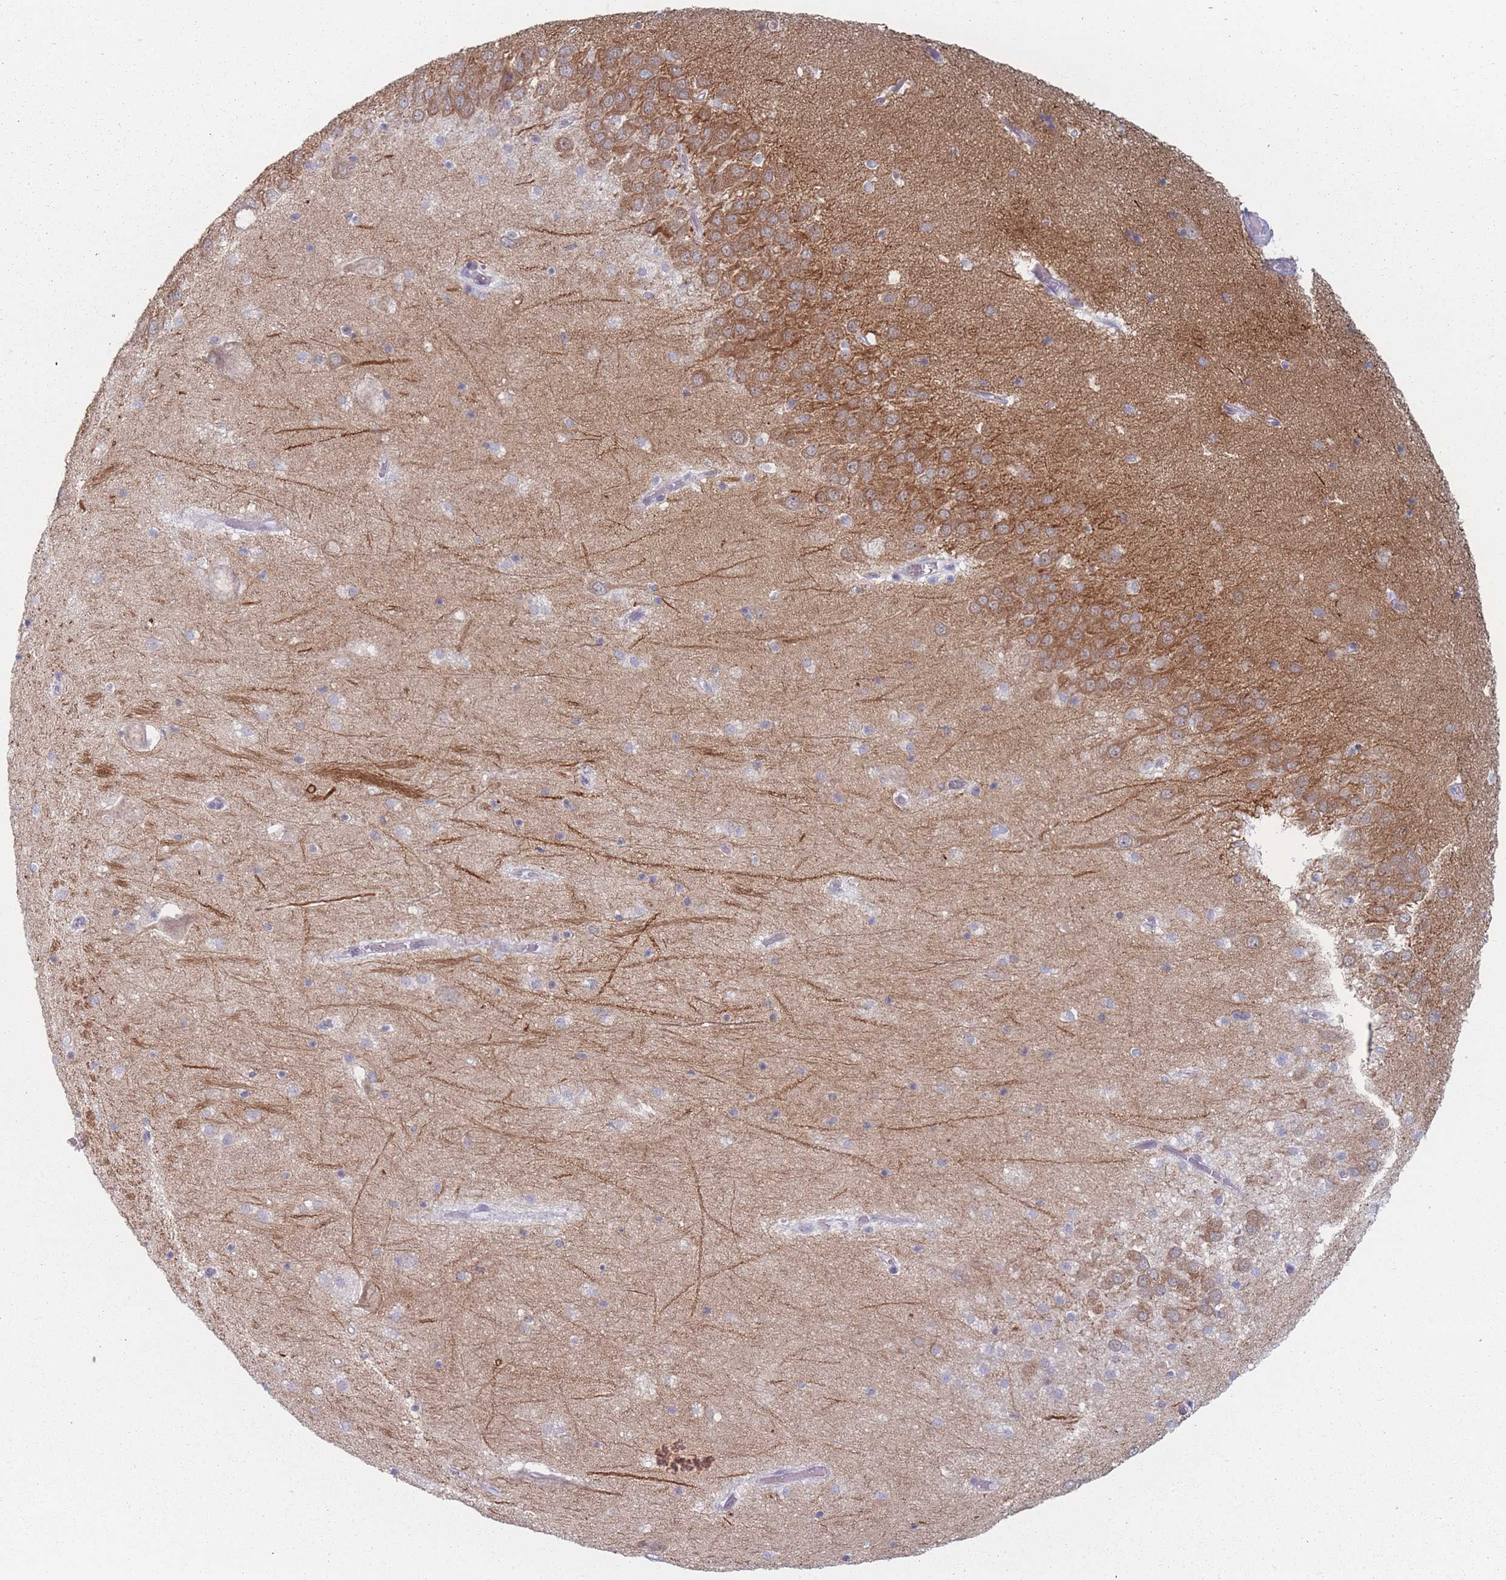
{"staining": {"intensity": "negative", "quantity": "none", "location": "none"}, "tissue": "hippocampus", "cell_type": "Glial cells", "image_type": "normal", "snomed": [{"axis": "morphology", "description": "Normal tissue, NOS"}, {"axis": "topography", "description": "Hippocampus"}], "caption": "High power microscopy micrograph of an immunohistochemistry micrograph of normal hippocampus, revealing no significant expression in glial cells. Nuclei are stained in blue.", "gene": "RNF4", "patient": {"sex": "male", "age": 70}}